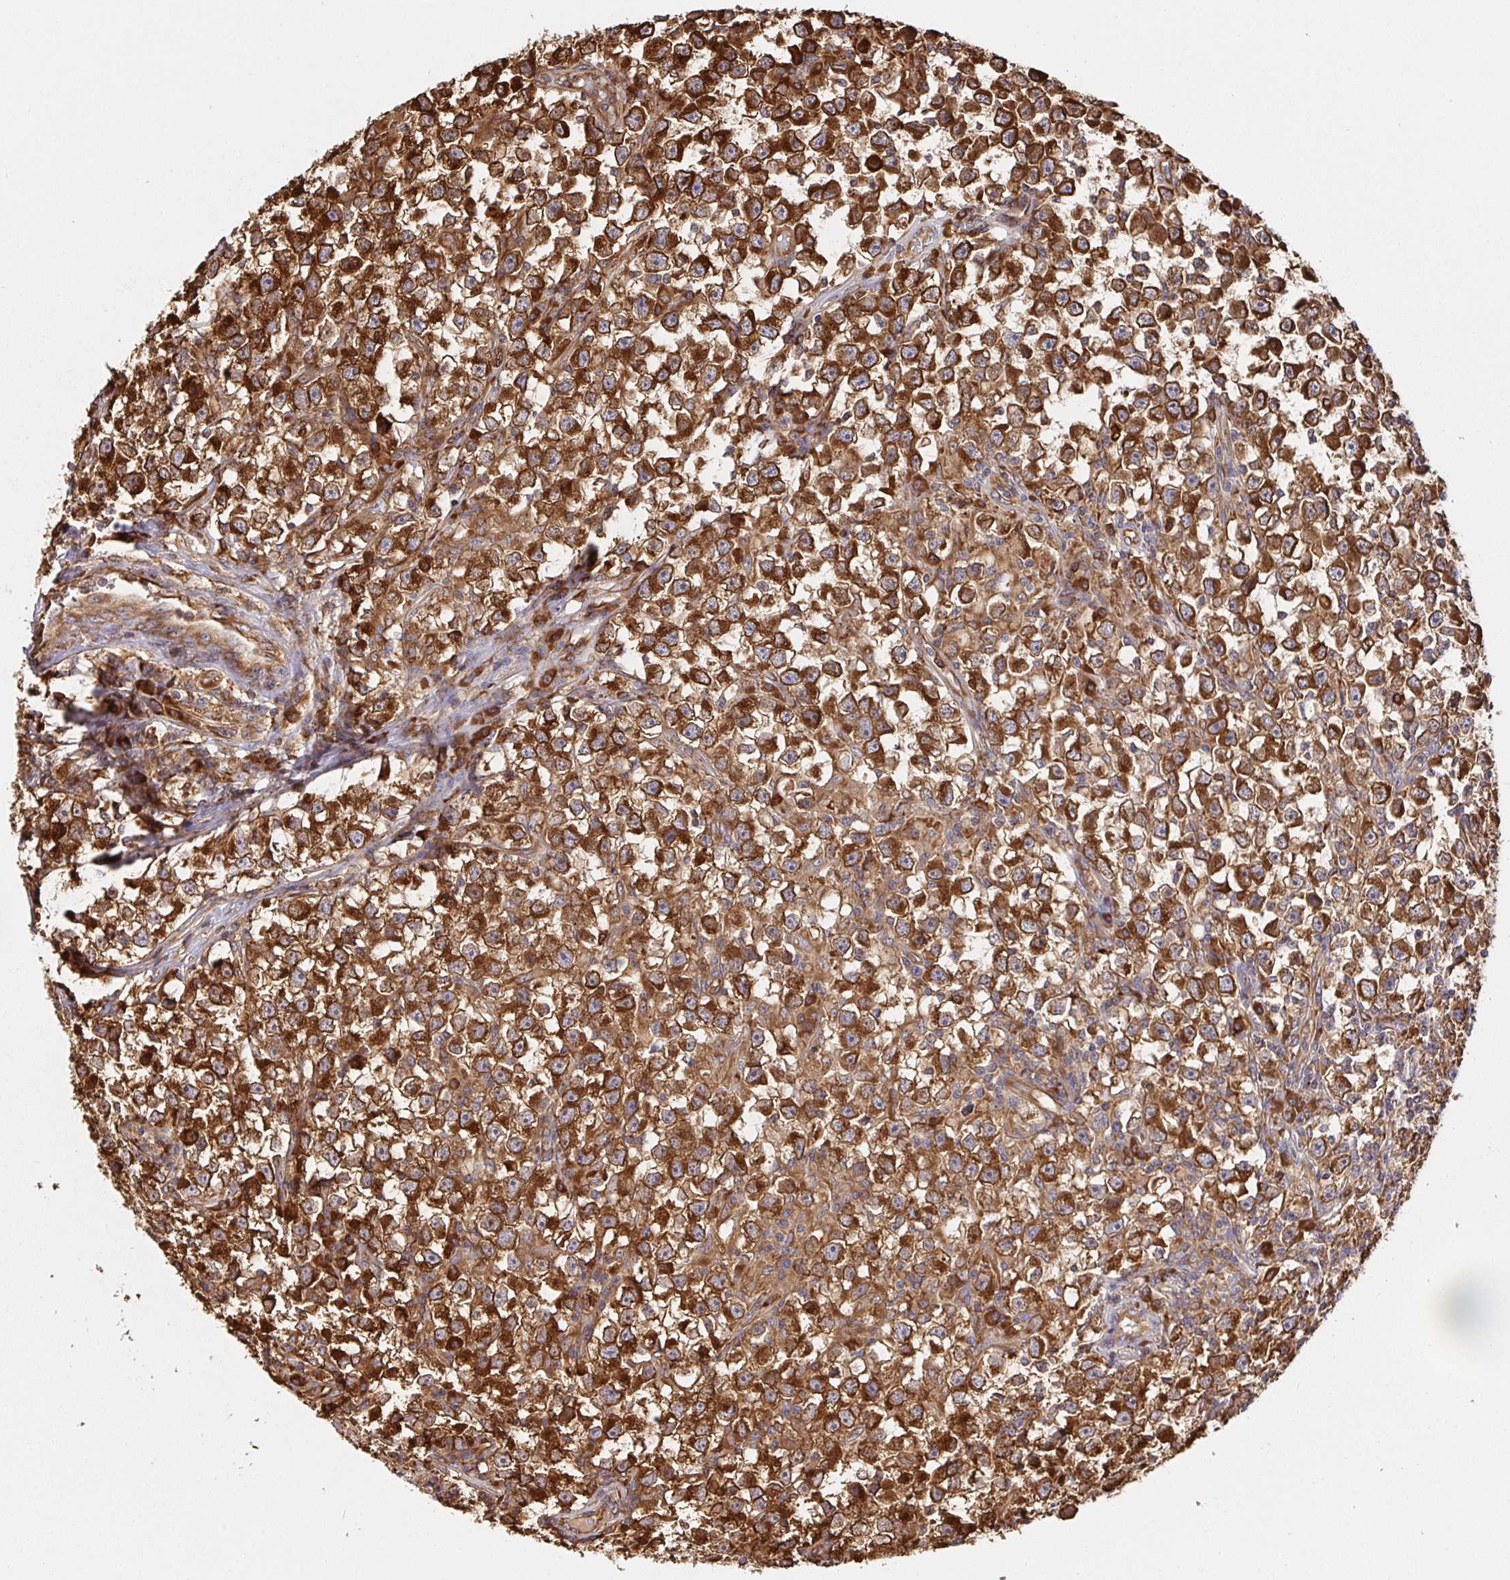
{"staining": {"intensity": "strong", "quantity": ">75%", "location": "cytoplasmic/membranous"}, "tissue": "testis cancer", "cell_type": "Tumor cells", "image_type": "cancer", "snomed": [{"axis": "morphology", "description": "Seminoma, NOS"}, {"axis": "topography", "description": "Testis"}], "caption": "Testis cancer tissue displays strong cytoplasmic/membranous expression in about >75% of tumor cells", "gene": "MAOA", "patient": {"sex": "male", "age": 33}}